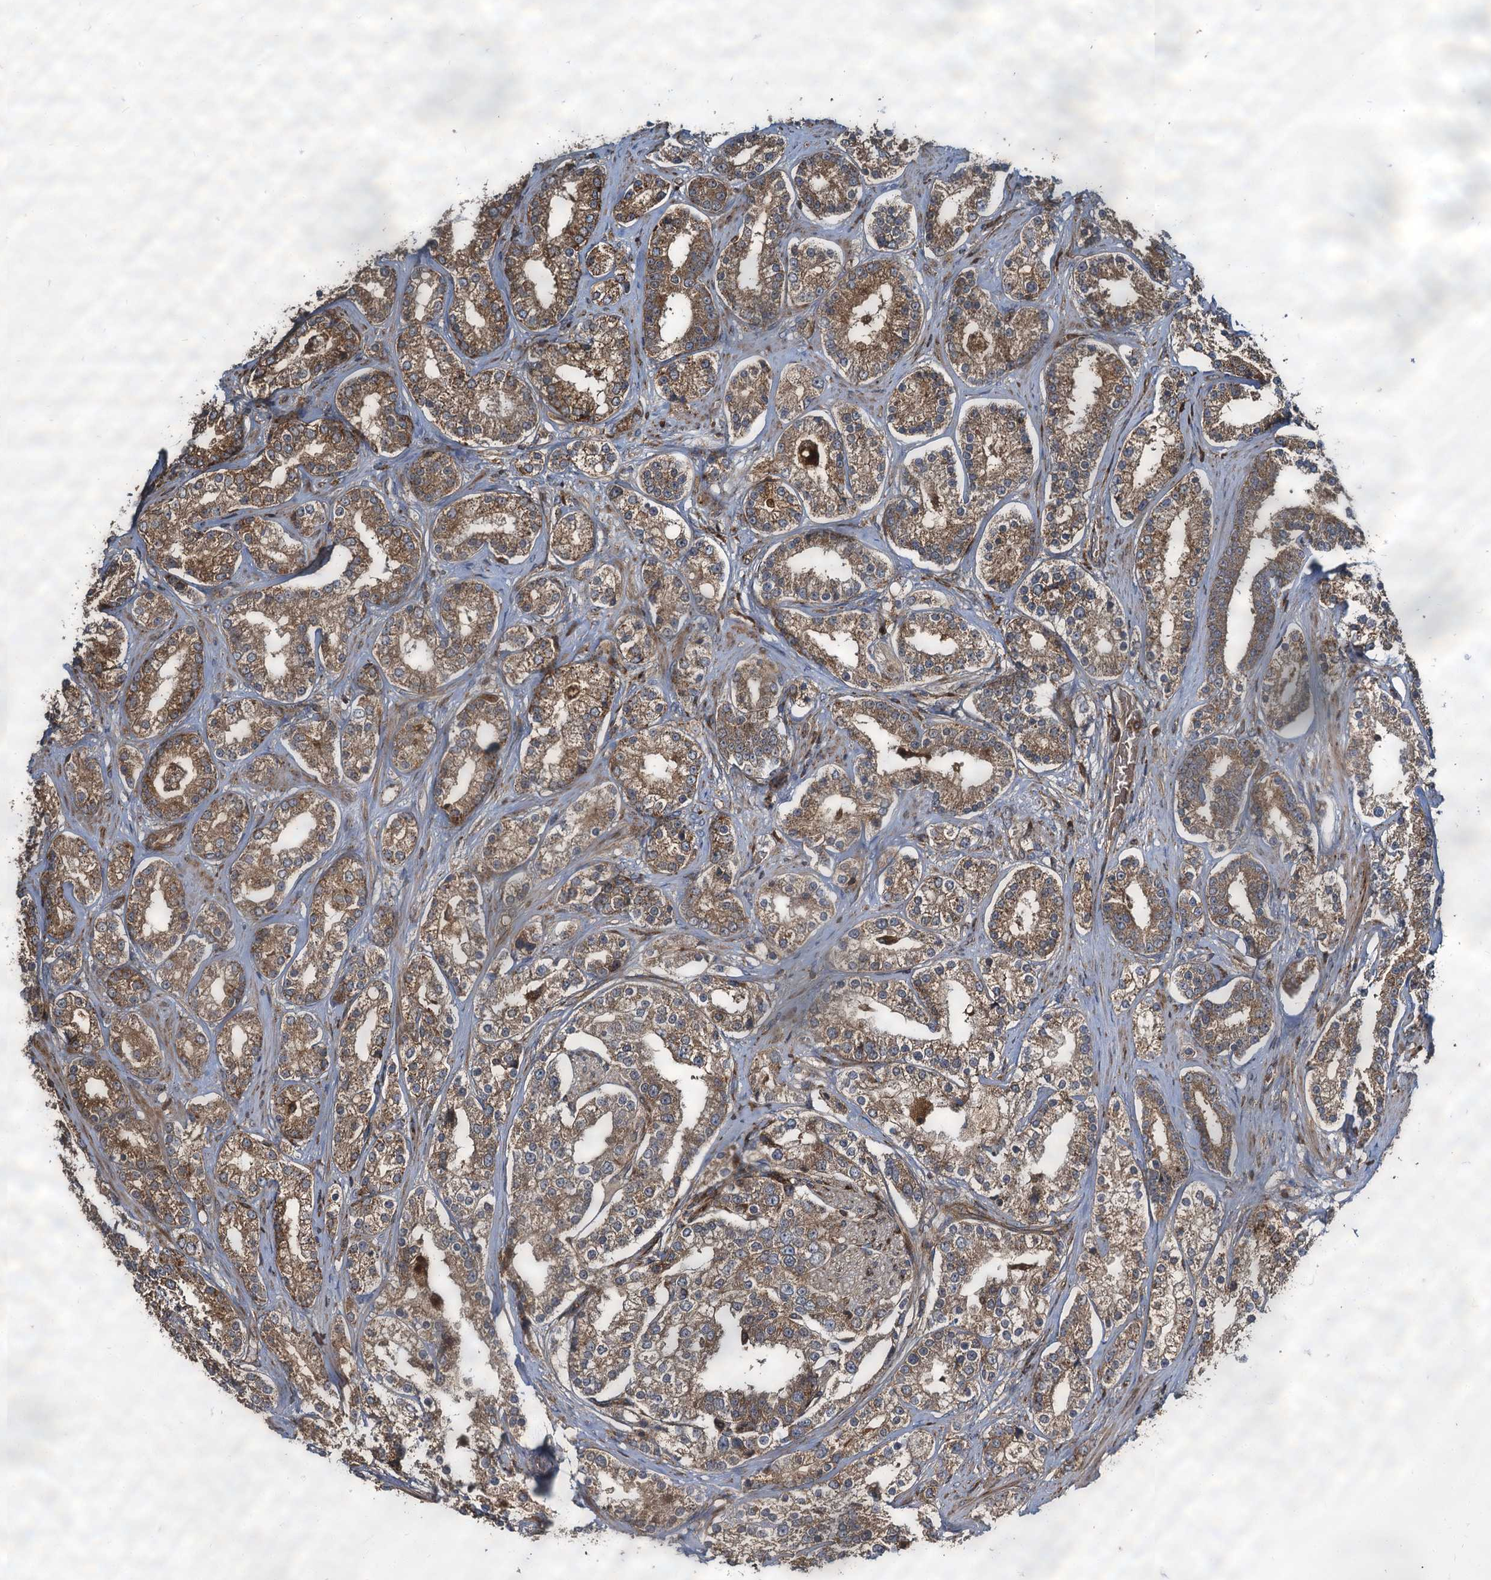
{"staining": {"intensity": "moderate", "quantity": ">75%", "location": "cytoplasmic/membranous"}, "tissue": "prostate cancer", "cell_type": "Tumor cells", "image_type": "cancer", "snomed": [{"axis": "morphology", "description": "Normal tissue, NOS"}, {"axis": "morphology", "description": "Adenocarcinoma, High grade"}, {"axis": "topography", "description": "Prostate"}], "caption": "Tumor cells show medium levels of moderate cytoplasmic/membranous positivity in about >75% of cells in adenocarcinoma (high-grade) (prostate).", "gene": "WDR73", "patient": {"sex": "male", "age": 83}}